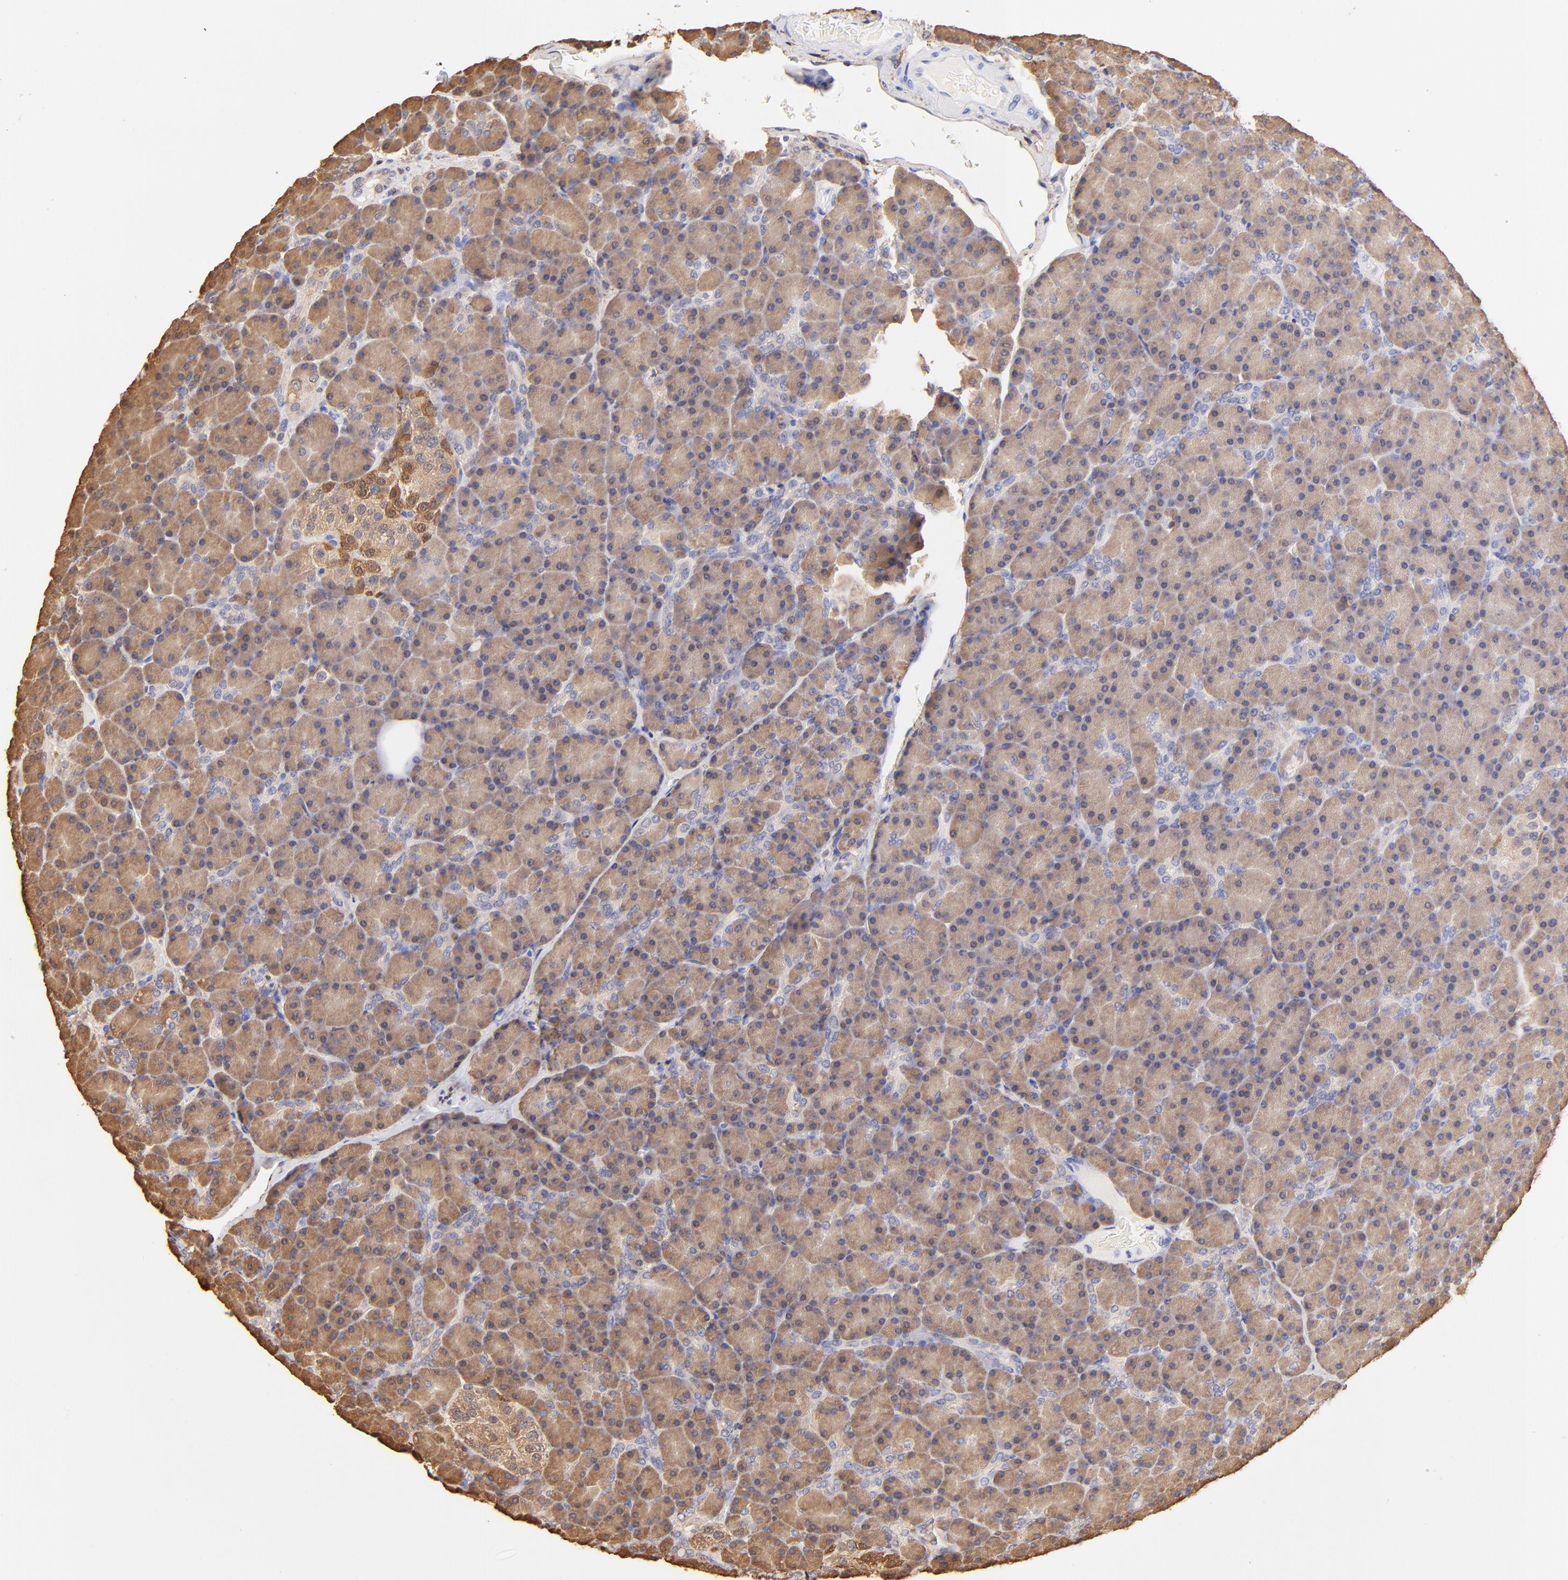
{"staining": {"intensity": "moderate", "quantity": ">75%", "location": "cytoplasmic/membranous"}, "tissue": "pancreas", "cell_type": "Exocrine glandular cells", "image_type": "normal", "snomed": [{"axis": "morphology", "description": "Normal tissue, NOS"}, {"axis": "topography", "description": "Pancreas"}], "caption": "The immunohistochemical stain highlights moderate cytoplasmic/membranous positivity in exocrine glandular cells of normal pancreas.", "gene": "ALDH1A1", "patient": {"sex": "female", "age": 43}}